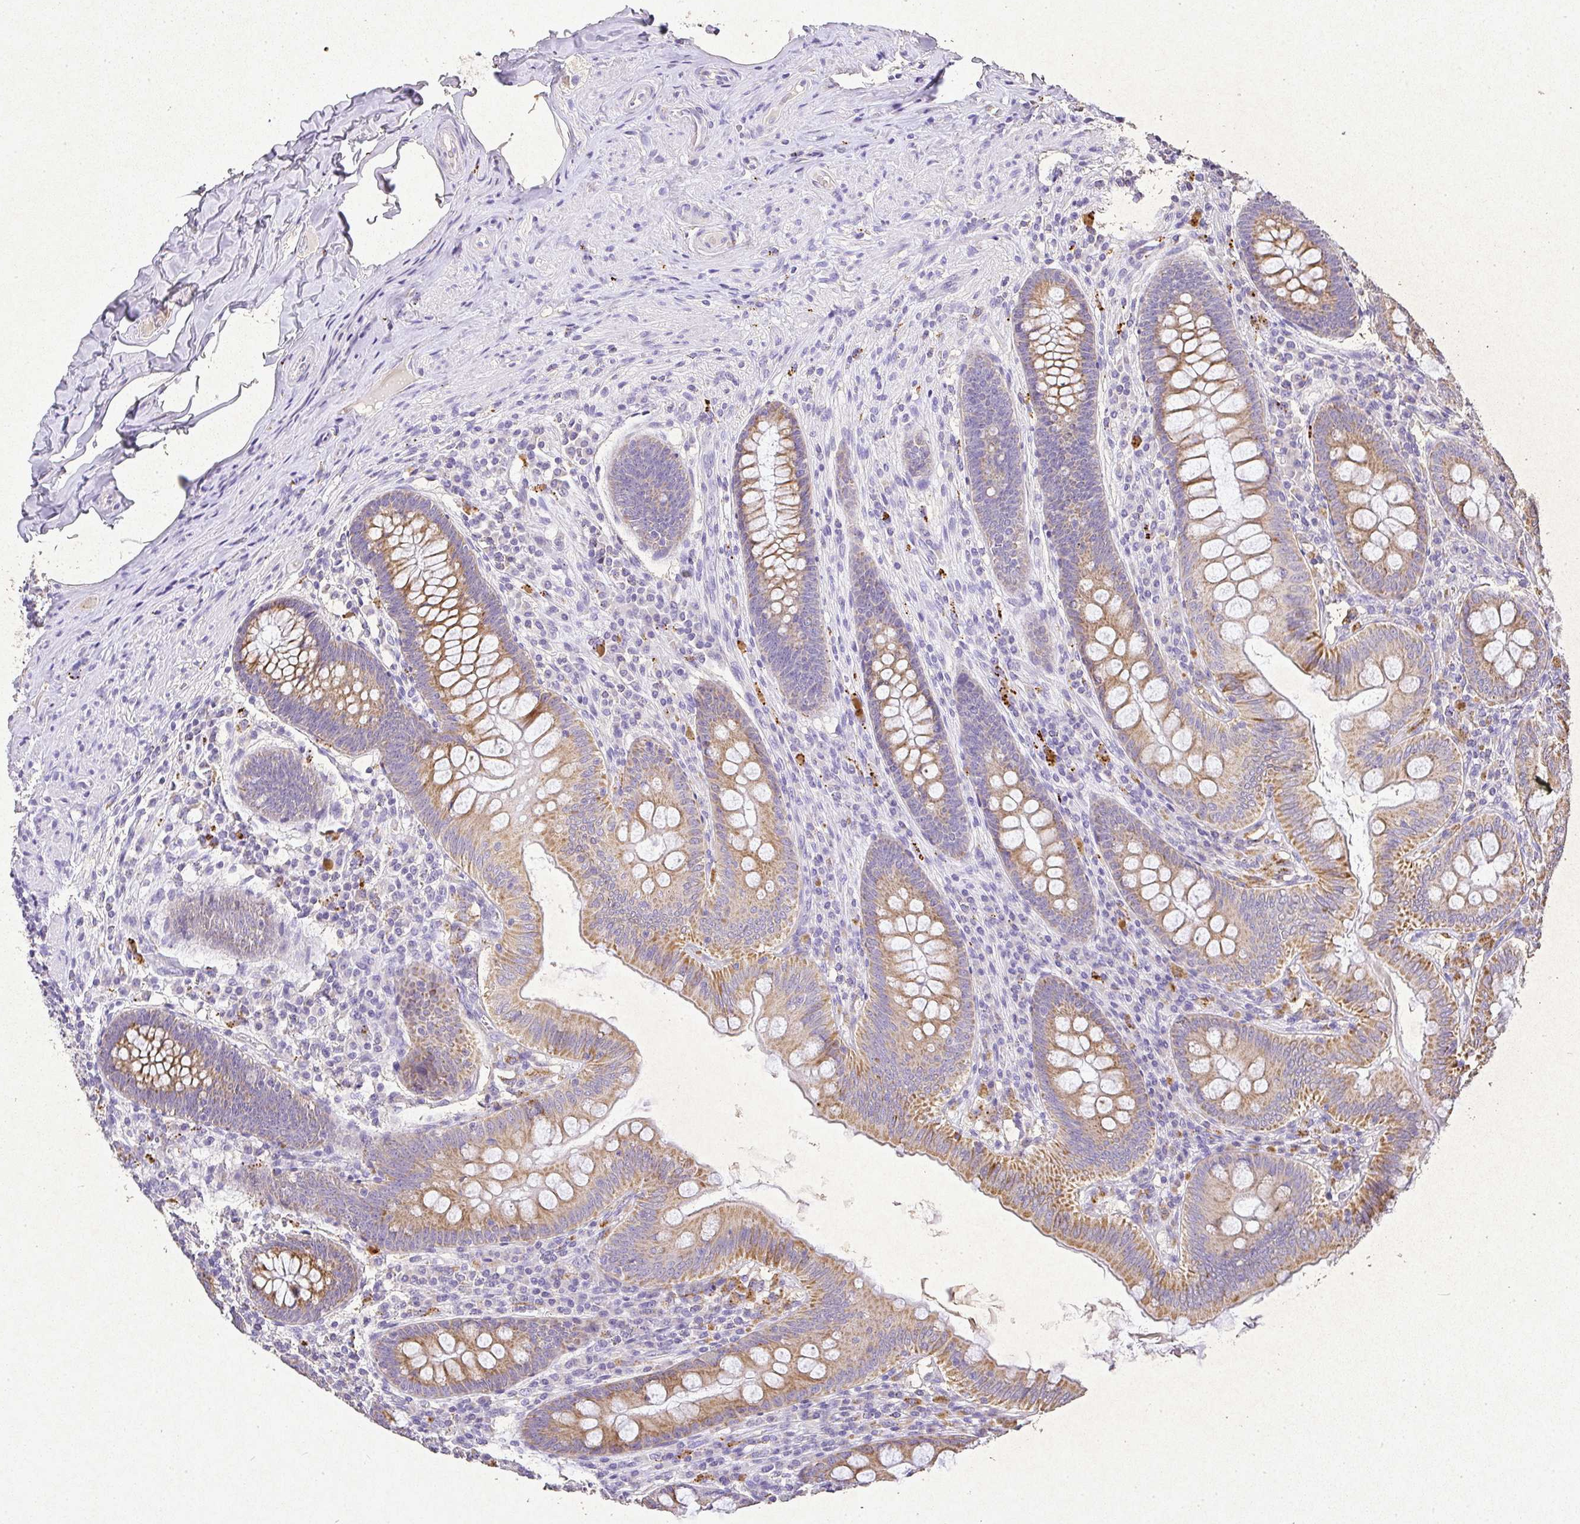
{"staining": {"intensity": "moderate", "quantity": ">75%", "location": "cytoplasmic/membranous"}, "tissue": "appendix", "cell_type": "Glandular cells", "image_type": "normal", "snomed": [{"axis": "morphology", "description": "Normal tissue, NOS"}, {"axis": "topography", "description": "Appendix"}], "caption": "Protein staining exhibits moderate cytoplasmic/membranous staining in approximately >75% of glandular cells in normal appendix. The staining is performed using DAB brown chromogen to label protein expression. The nuclei are counter-stained blue using hematoxylin.", "gene": "RPS2", "patient": {"sex": "male", "age": 71}}